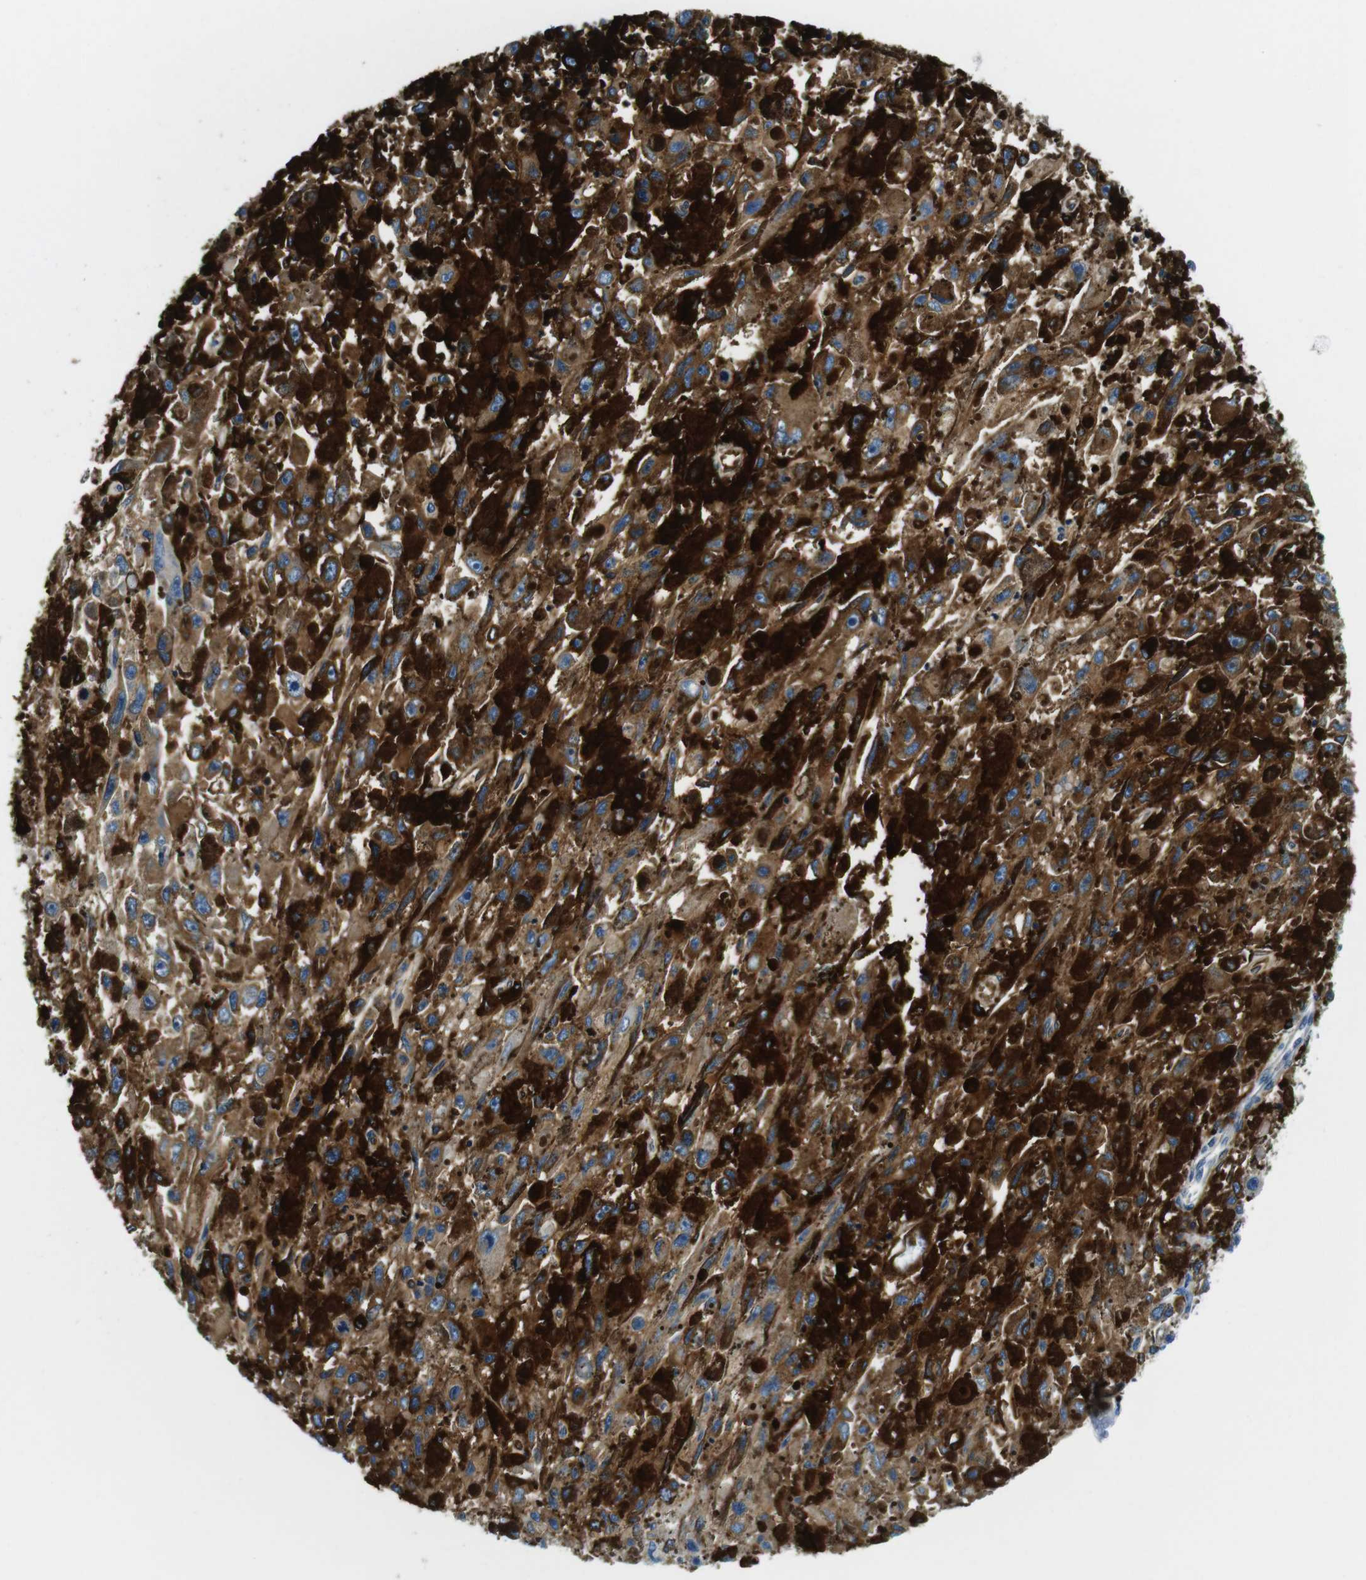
{"staining": {"intensity": "weak", "quantity": ">75%", "location": "cytoplasmic/membranous"}, "tissue": "melanoma", "cell_type": "Tumor cells", "image_type": "cancer", "snomed": [{"axis": "morphology", "description": "Malignant melanoma, NOS"}, {"axis": "topography", "description": "Skin"}], "caption": "Malignant melanoma stained for a protein (brown) reveals weak cytoplasmic/membranous positive staining in approximately >75% of tumor cells.", "gene": "HLA-DRB1", "patient": {"sex": "female", "age": 104}}